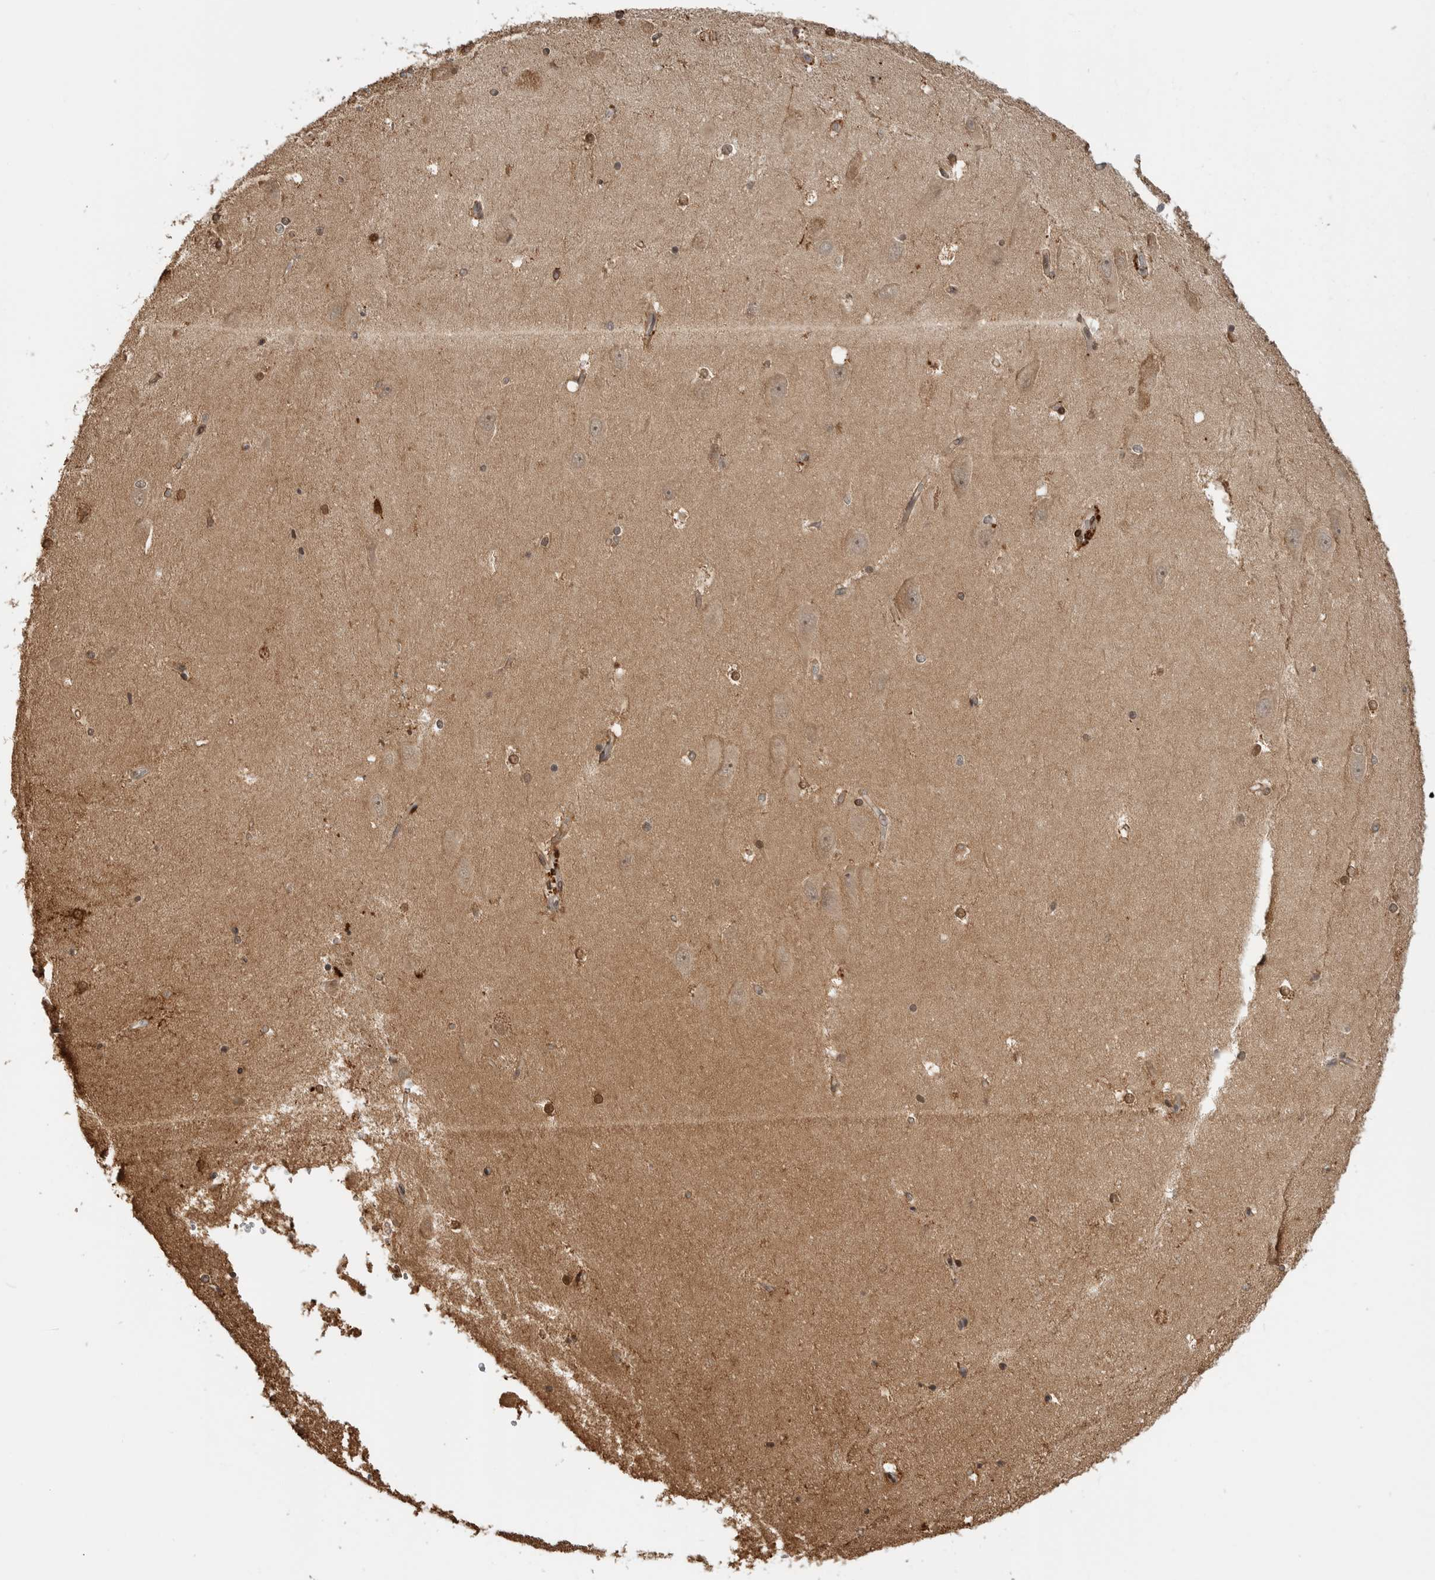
{"staining": {"intensity": "moderate", "quantity": "25%-75%", "location": "cytoplasmic/membranous,nuclear"}, "tissue": "hippocampus", "cell_type": "Glial cells", "image_type": "normal", "snomed": [{"axis": "morphology", "description": "Normal tissue, NOS"}, {"axis": "topography", "description": "Hippocampus"}], "caption": "High-magnification brightfield microscopy of normal hippocampus stained with DAB (brown) and counterstained with hematoxylin (blue). glial cells exhibit moderate cytoplasmic/membranous,nuclear positivity is present in approximately25%-75% of cells.", "gene": "BMP2K", "patient": {"sex": "male", "age": 45}}